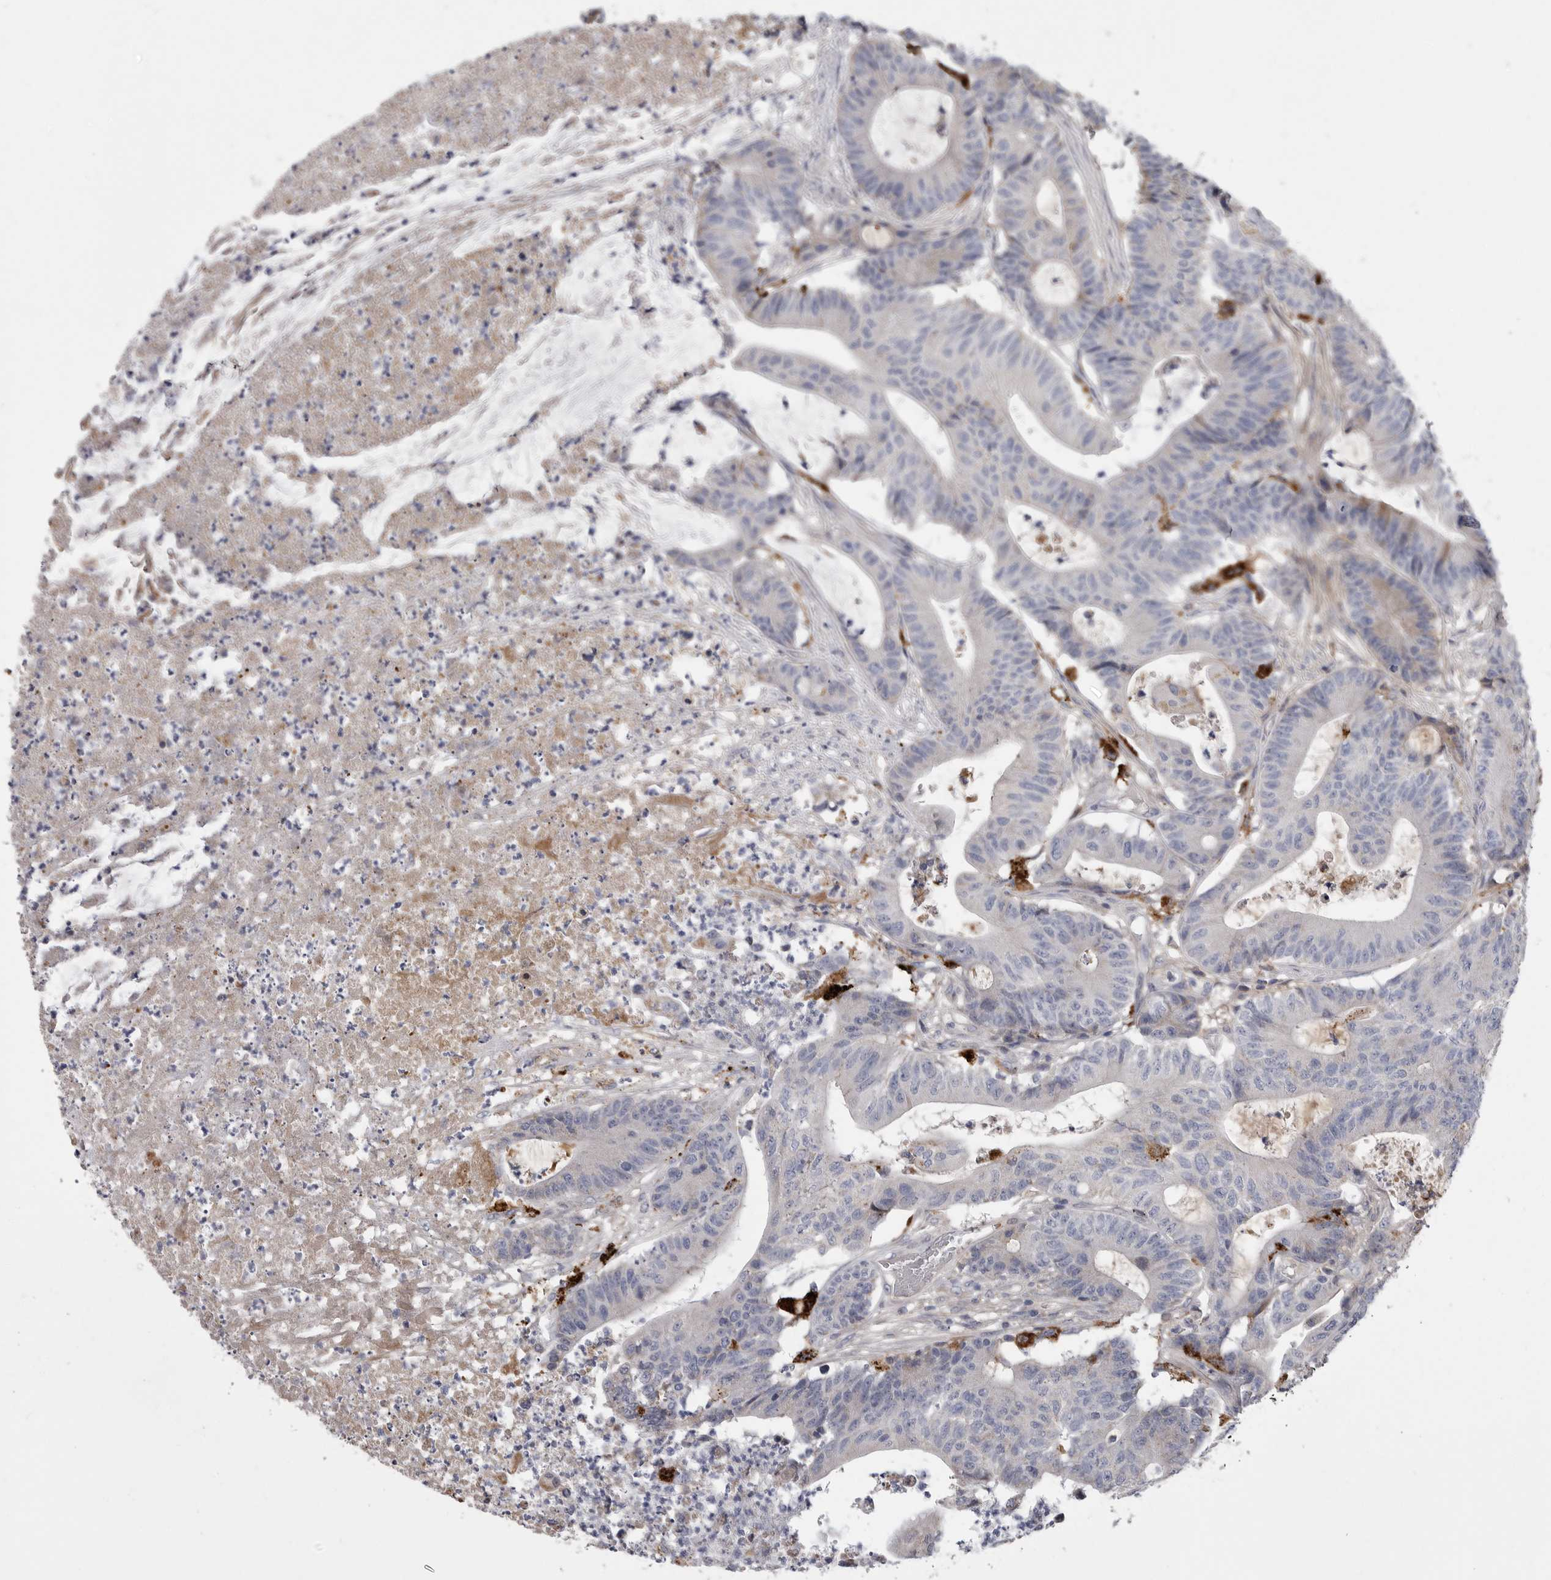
{"staining": {"intensity": "negative", "quantity": "none", "location": "none"}, "tissue": "colorectal cancer", "cell_type": "Tumor cells", "image_type": "cancer", "snomed": [{"axis": "morphology", "description": "Adenocarcinoma, NOS"}, {"axis": "topography", "description": "Colon"}], "caption": "Immunohistochemistry (IHC) image of neoplastic tissue: colorectal adenocarcinoma stained with DAB (3,3'-diaminobenzidine) displays no significant protein positivity in tumor cells. Brightfield microscopy of IHC stained with DAB (brown) and hematoxylin (blue), captured at high magnification.", "gene": "CRP", "patient": {"sex": "female", "age": 84}}